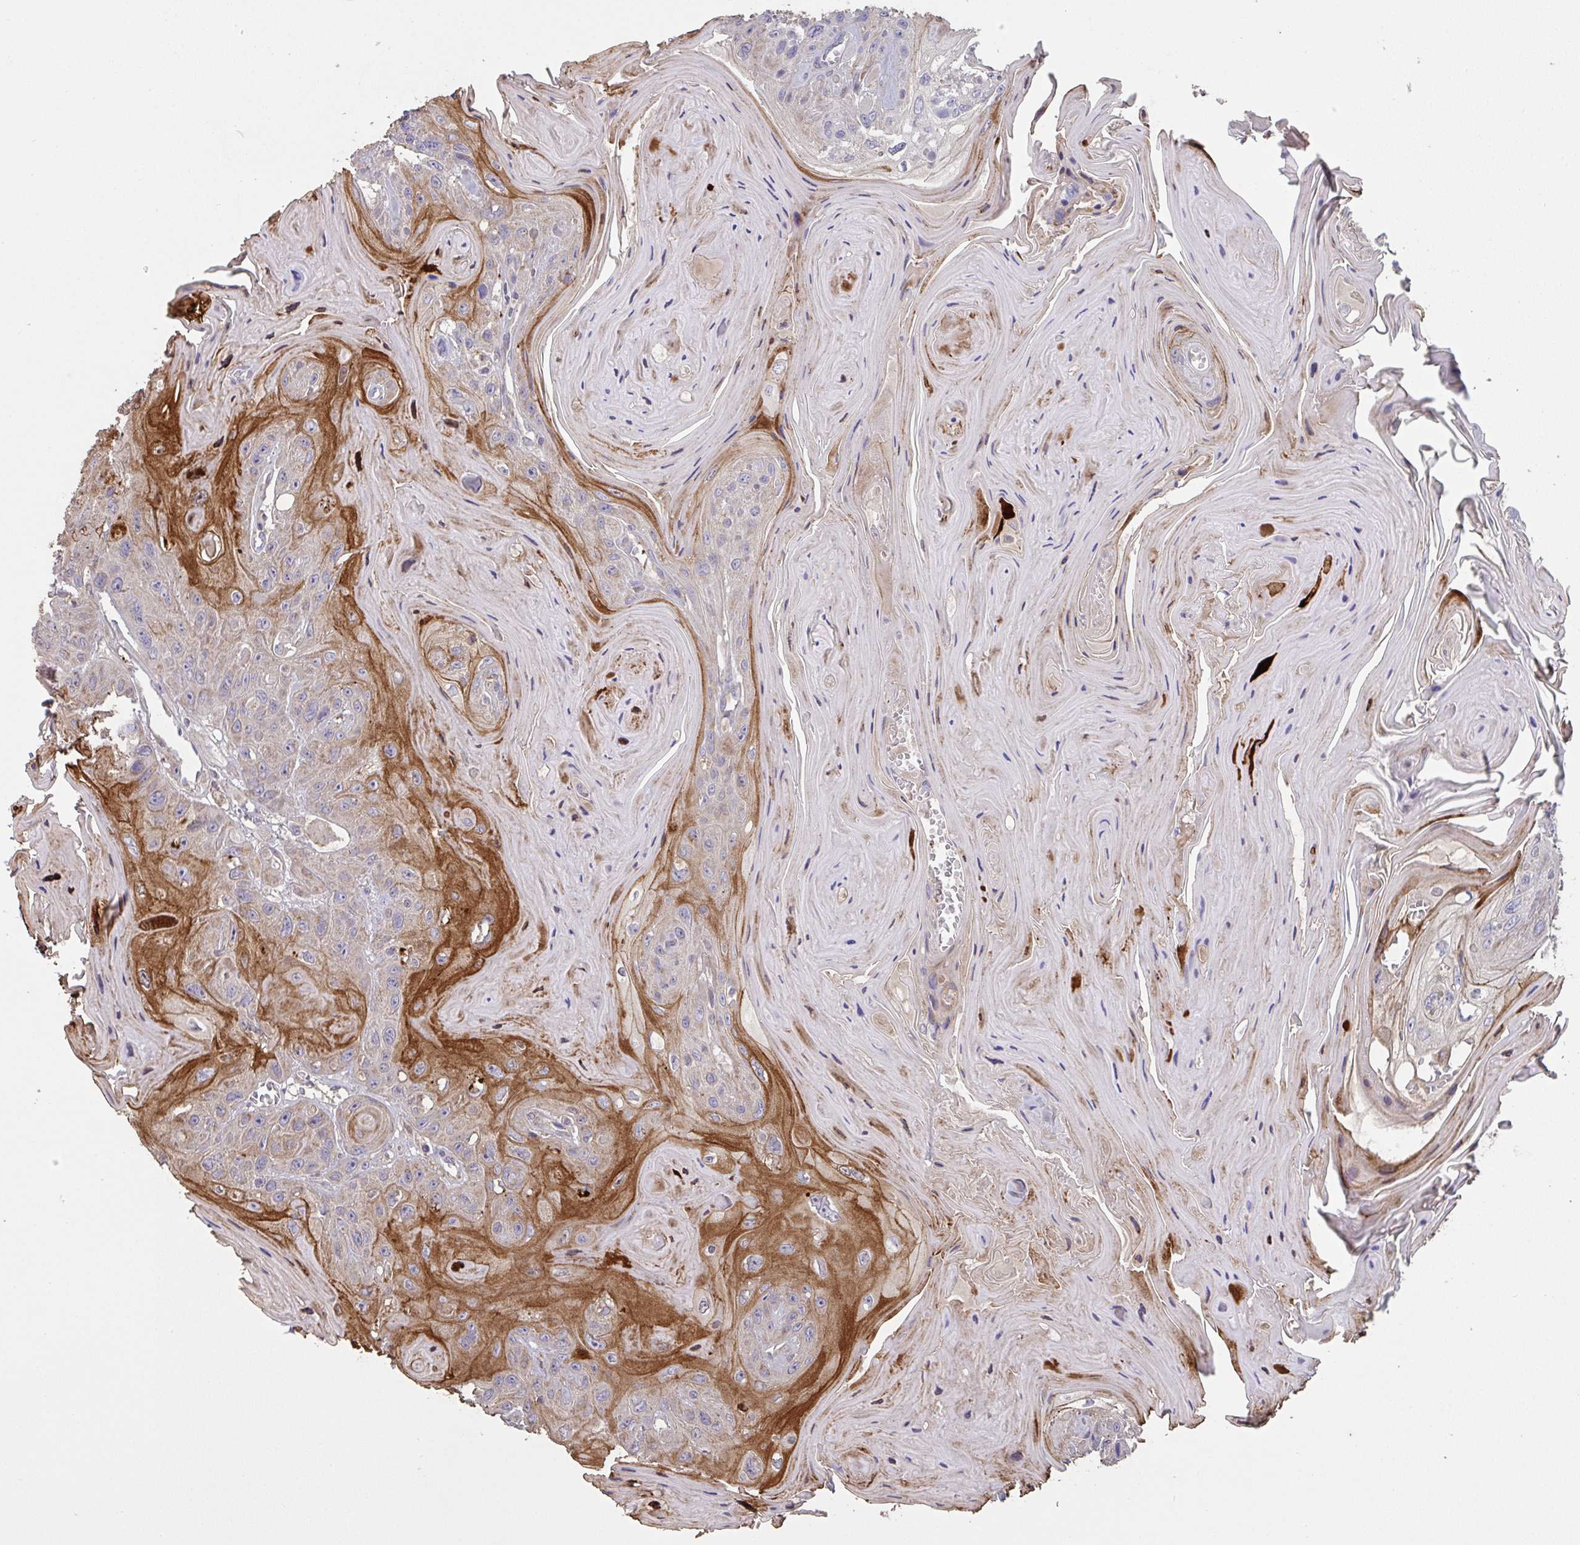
{"staining": {"intensity": "strong", "quantity": "<25%", "location": "cytoplasmic/membranous"}, "tissue": "head and neck cancer", "cell_type": "Tumor cells", "image_type": "cancer", "snomed": [{"axis": "morphology", "description": "Squamous cell carcinoma, NOS"}, {"axis": "topography", "description": "Head-Neck"}], "caption": "DAB (3,3'-diaminobenzidine) immunohistochemical staining of head and neck cancer (squamous cell carcinoma) exhibits strong cytoplasmic/membranous protein positivity in about <25% of tumor cells.", "gene": "MRPS2", "patient": {"sex": "female", "age": 59}}